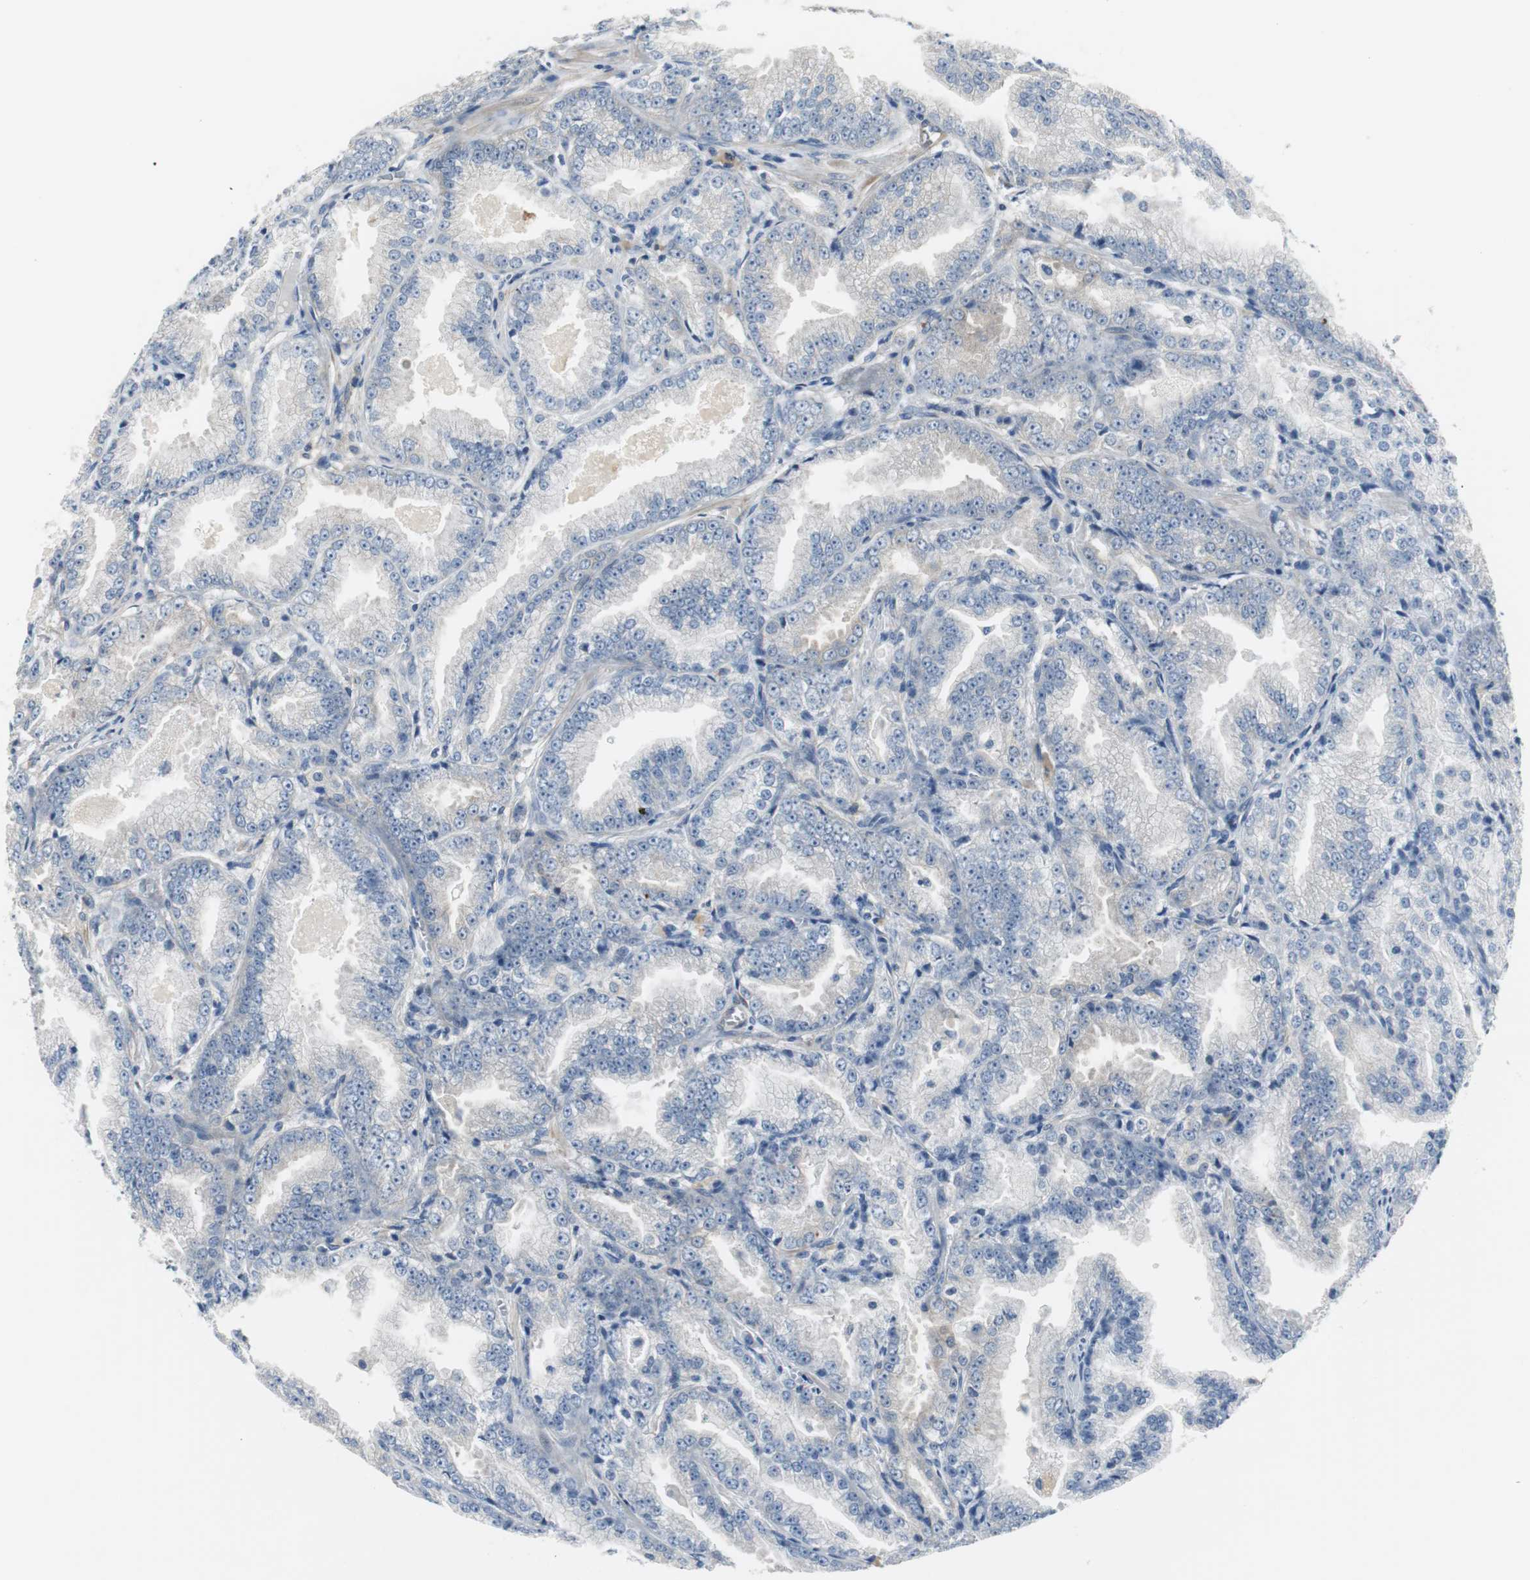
{"staining": {"intensity": "negative", "quantity": "none", "location": "none"}, "tissue": "prostate cancer", "cell_type": "Tumor cells", "image_type": "cancer", "snomed": [{"axis": "morphology", "description": "Adenocarcinoma, High grade"}, {"axis": "topography", "description": "Prostate"}], "caption": "Prostate high-grade adenocarcinoma was stained to show a protein in brown. There is no significant staining in tumor cells.", "gene": "FHL2", "patient": {"sex": "male", "age": 61}}